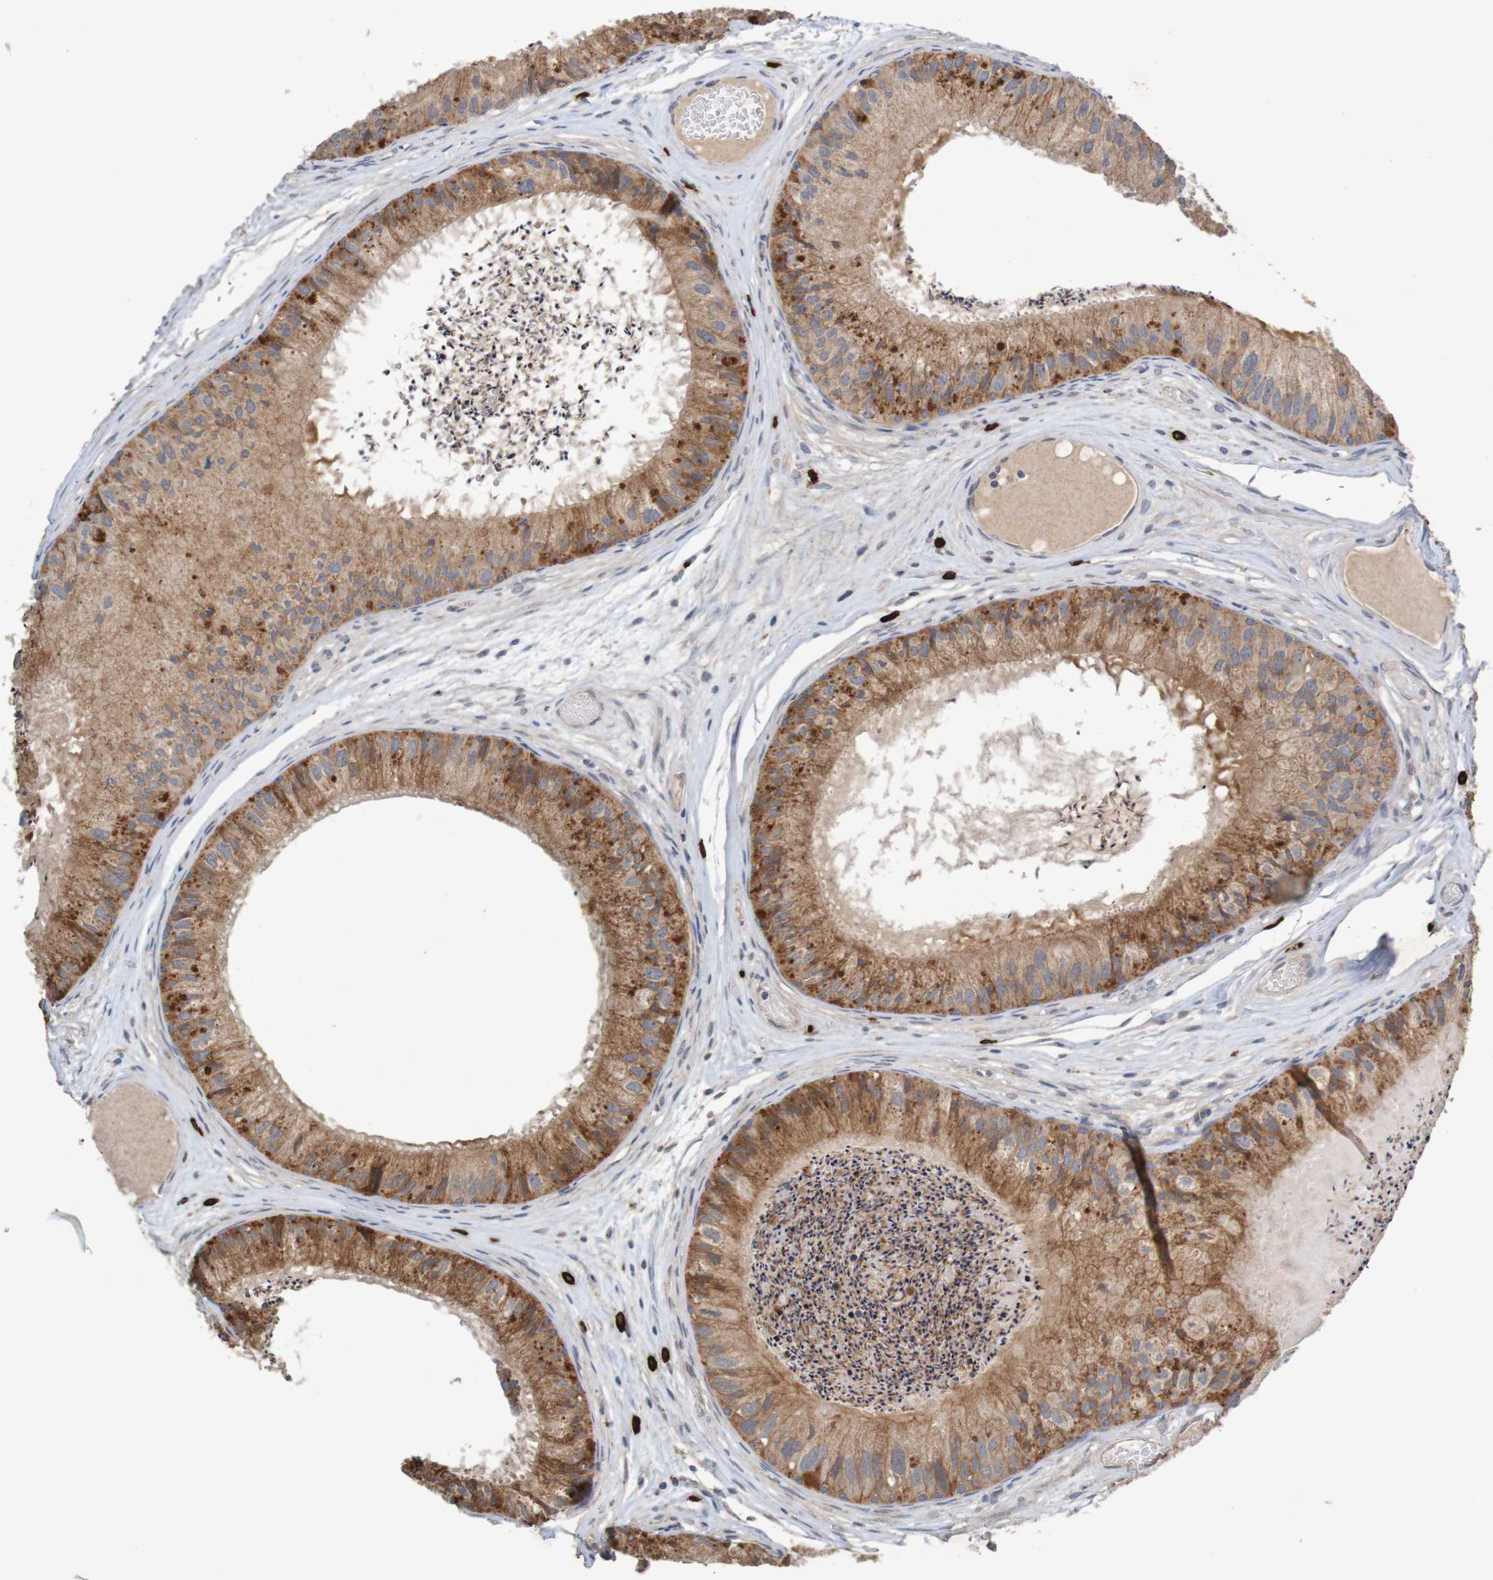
{"staining": {"intensity": "moderate", "quantity": ">75%", "location": "cytoplasmic/membranous"}, "tissue": "epididymis", "cell_type": "Glandular cells", "image_type": "normal", "snomed": [{"axis": "morphology", "description": "Normal tissue, NOS"}, {"axis": "topography", "description": "Epididymis"}], "caption": "Immunohistochemical staining of benign epididymis demonstrates moderate cytoplasmic/membranous protein staining in approximately >75% of glandular cells. The staining is performed using DAB brown chromogen to label protein expression. The nuclei are counter-stained blue using hematoxylin.", "gene": "B3GAT2", "patient": {"sex": "male", "age": 31}}